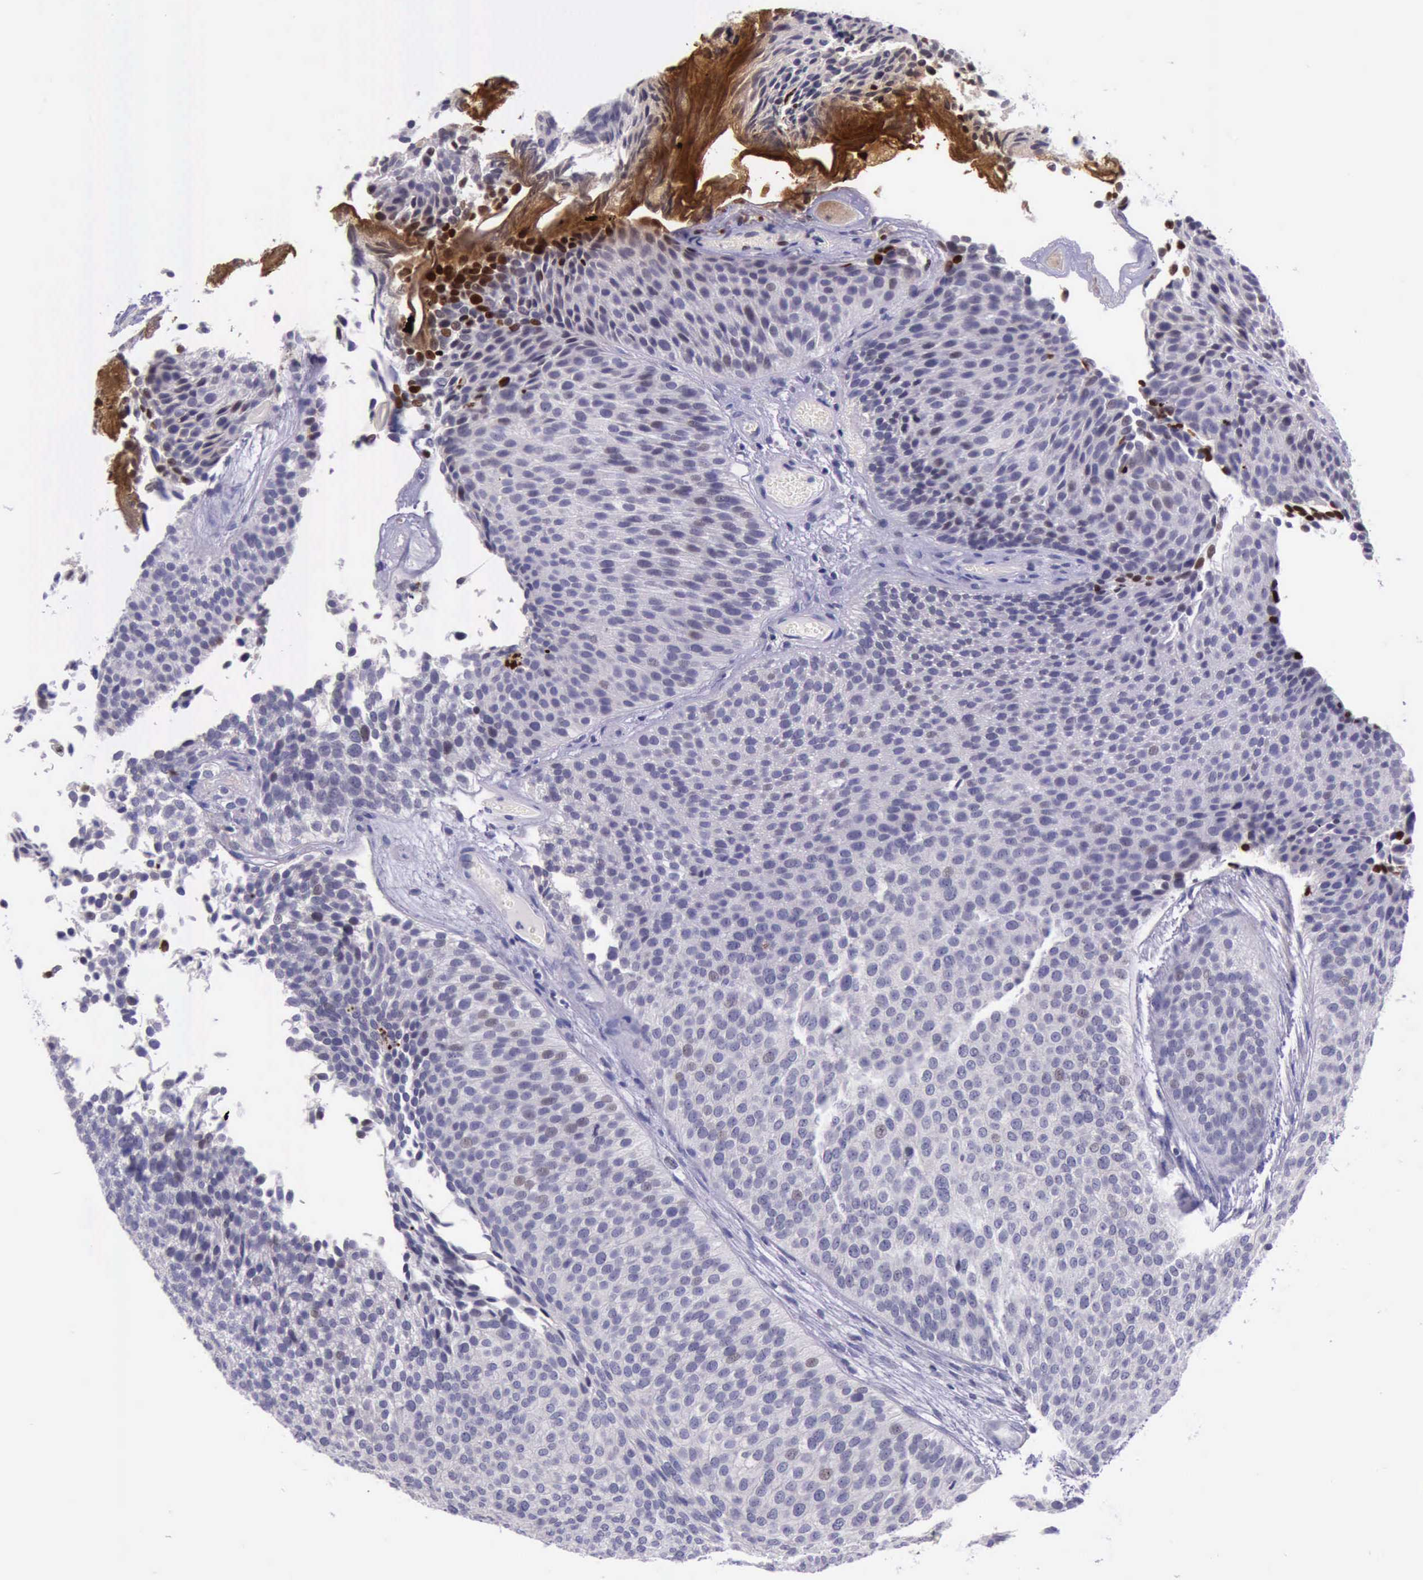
{"staining": {"intensity": "strong", "quantity": "<25%", "location": "nuclear"}, "tissue": "urothelial cancer", "cell_type": "Tumor cells", "image_type": "cancer", "snomed": [{"axis": "morphology", "description": "Urothelial carcinoma, Low grade"}, {"axis": "topography", "description": "Urinary bladder"}], "caption": "Tumor cells exhibit medium levels of strong nuclear expression in approximately <25% of cells in human urothelial carcinoma (low-grade).", "gene": "PARP1", "patient": {"sex": "male", "age": 84}}